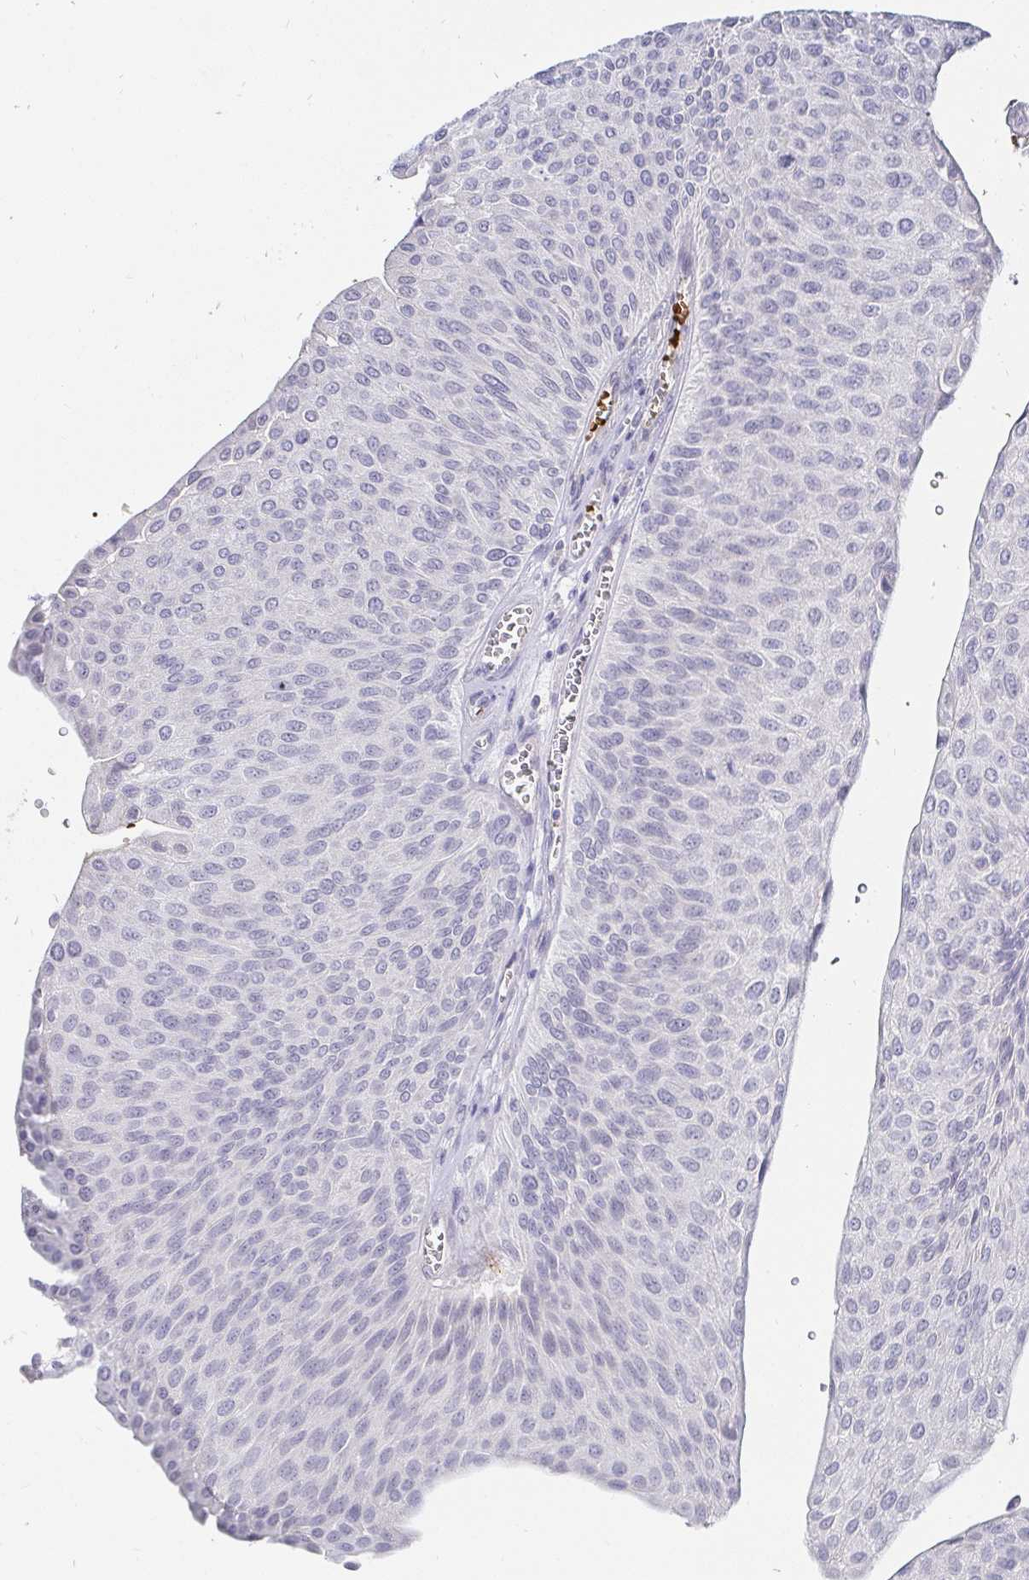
{"staining": {"intensity": "negative", "quantity": "none", "location": "none"}, "tissue": "urothelial cancer", "cell_type": "Tumor cells", "image_type": "cancer", "snomed": [{"axis": "morphology", "description": "Urothelial carcinoma, NOS"}, {"axis": "topography", "description": "Urinary bladder"}], "caption": "This is an immunohistochemistry photomicrograph of transitional cell carcinoma. There is no expression in tumor cells.", "gene": "FGF21", "patient": {"sex": "male", "age": 67}}